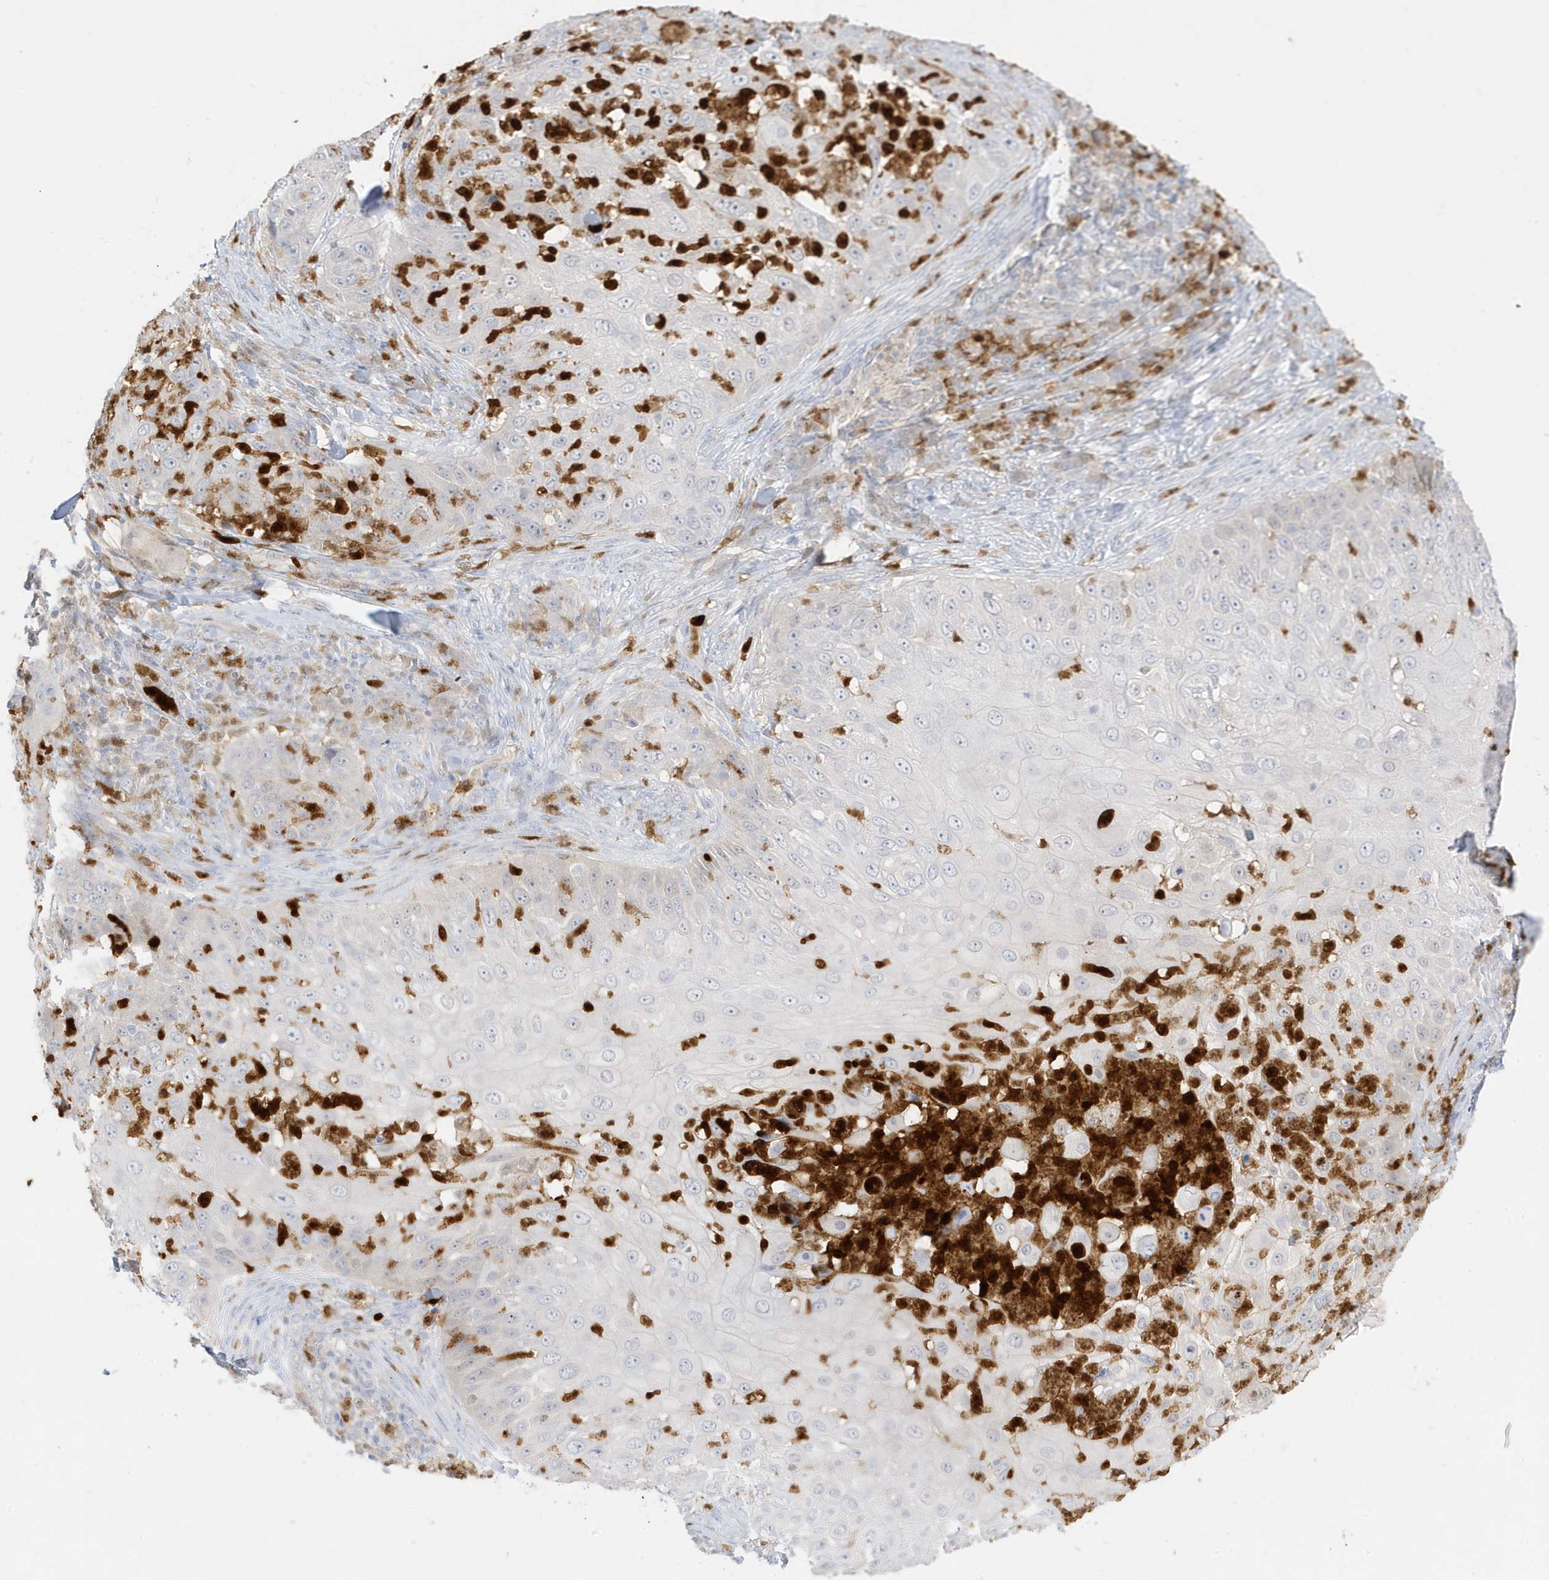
{"staining": {"intensity": "negative", "quantity": "none", "location": "none"}, "tissue": "skin cancer", "cell_type": "Tumor cells", "image_type": "cancer", "snomed": [{"axis": "morphology", "description": "Squamous cell carcinoma, NOS"}, {"axis": "topography", "description": "Skin"}], "caption": "The photomicrograph displays no significant staining in tumor cells of skin squamous cell carcinoma.", "gene": "GCA", "patient": {"sex": "female", "age": 44}}